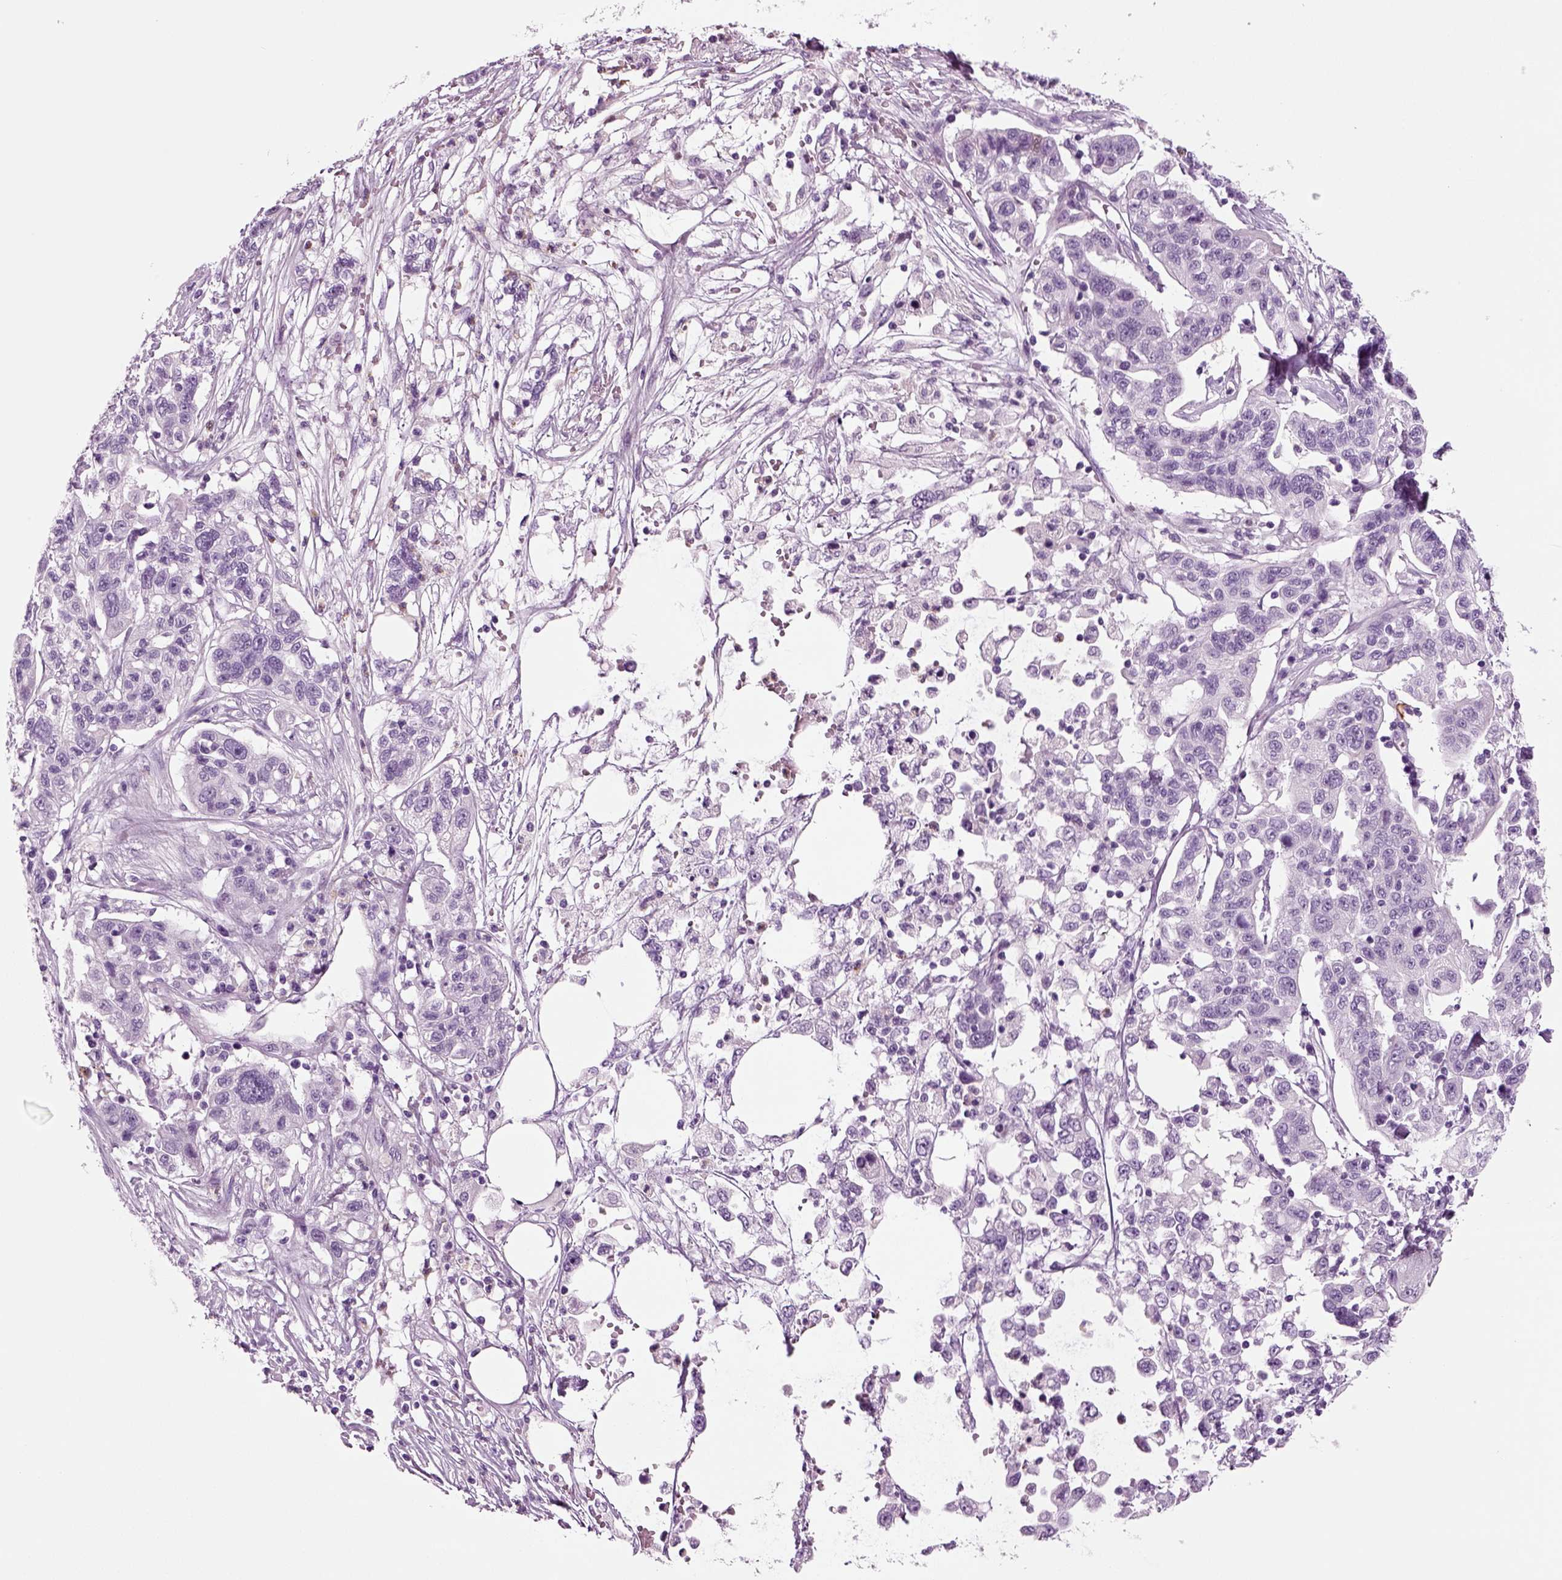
{"staining": {"intensity": "negative", "quantity": "none", "location": "none"}, "tissue": "liver cancer", "cell_type": "Tumor cells", "image_type": "cancer", "snomed": [{"axis": "morphology", "description": "Adenocarcinoma, NOS"}, {"axis": "morphology", "description": "Cholangiocarcinoma"}, {"axis": "topography", "description": "Liver"}], "caption": "Immunohistochemistry (IHC) photomicrograph of neoplastic tissue: human liver cancer (cholangiocarcinoma) stained with DAB (3,3'-diaminobenzidine) reveals no significant protein staining in tumor cells.", "gene": "CRABP1", "patient": {"sex": "male", "age": 64}}